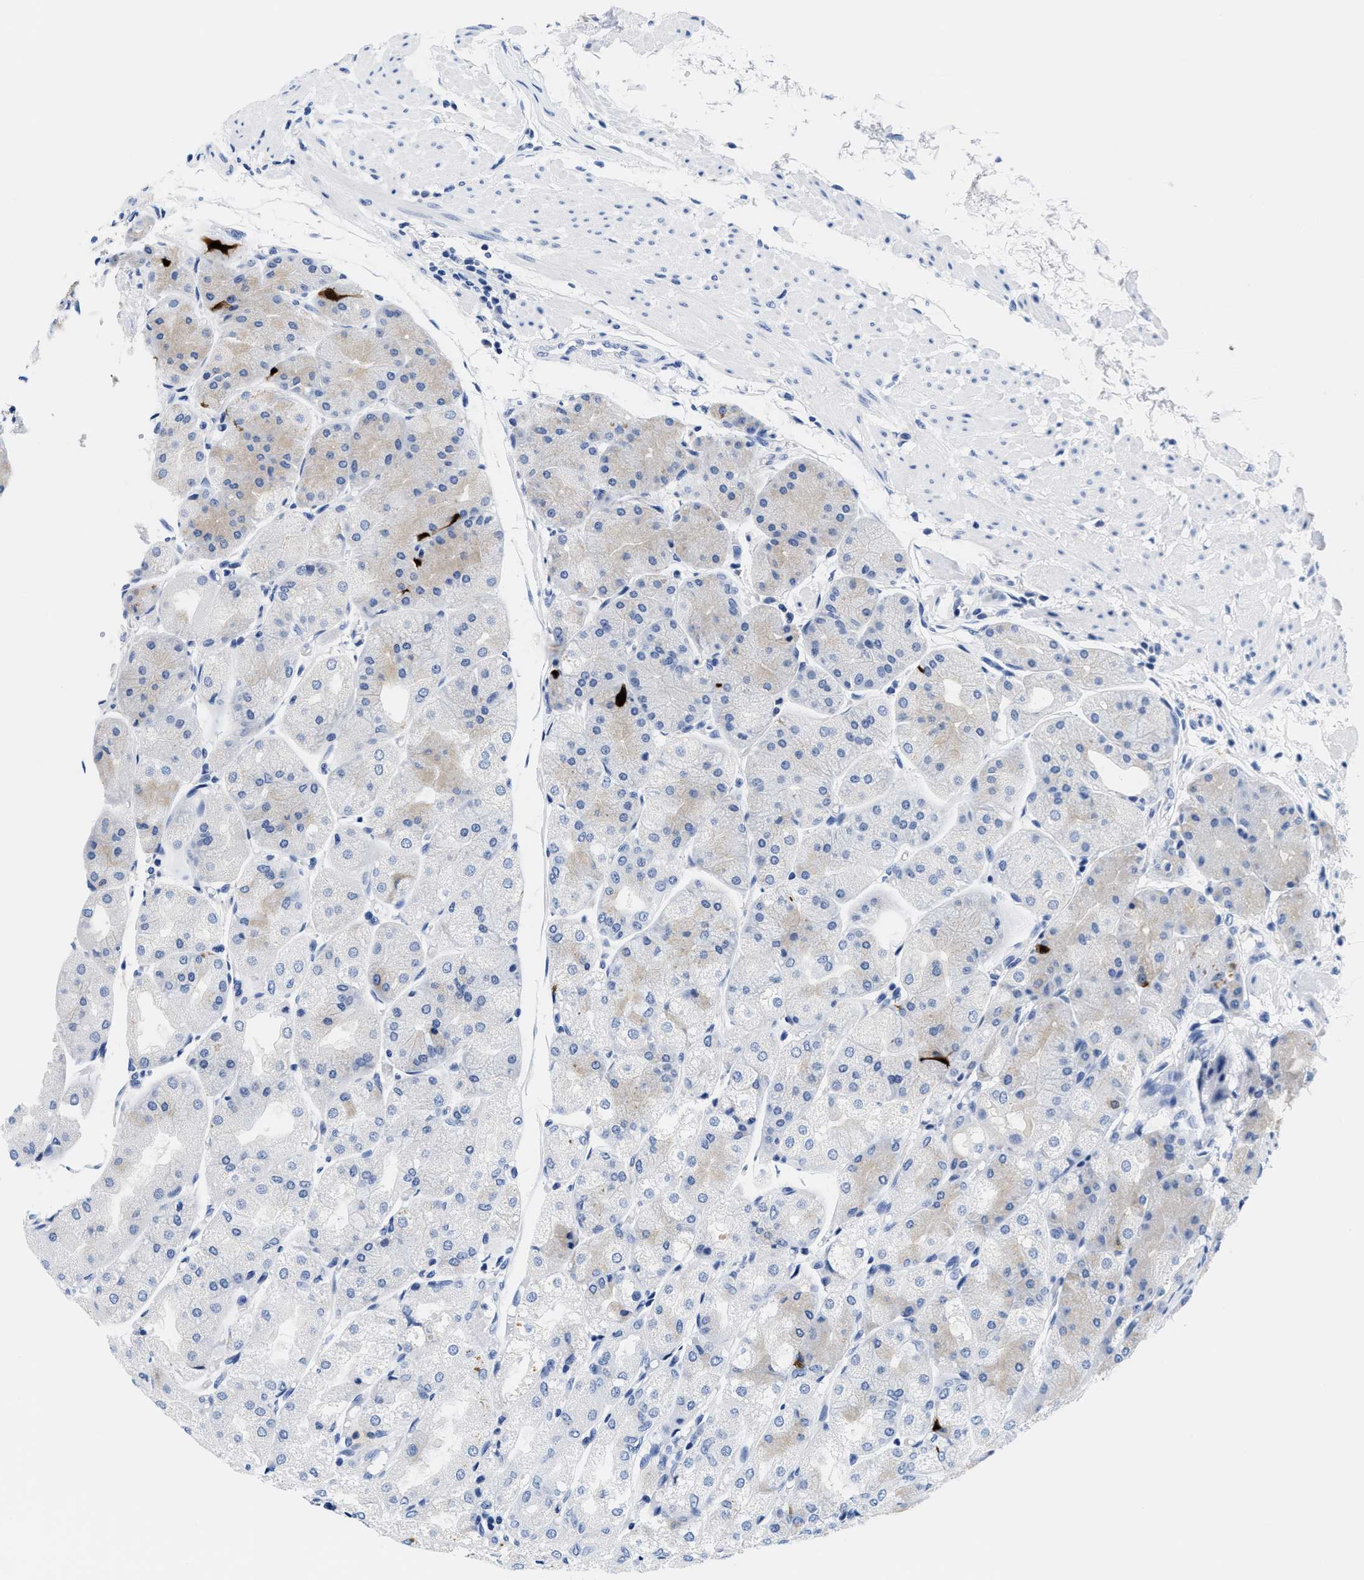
{"staining": {"intensity": "negative", "quantity": "none", "location": "none"}, "tissue": "stomach", "cell_type": "Glandular cells", "image_type": "normal", "snomed": [{"axis": "morphology", "description": "Normal tissue, NOS"}, {"axis": "topography", "description": "Stomach, upper"}], "caption": "This is a photomicrograph of immunohistochemistry (IHC) staining of benign stomach, which shows no staining in glandular cells.", "gene": "TTC3", "patient": {"sex": "male", "age": 72}}